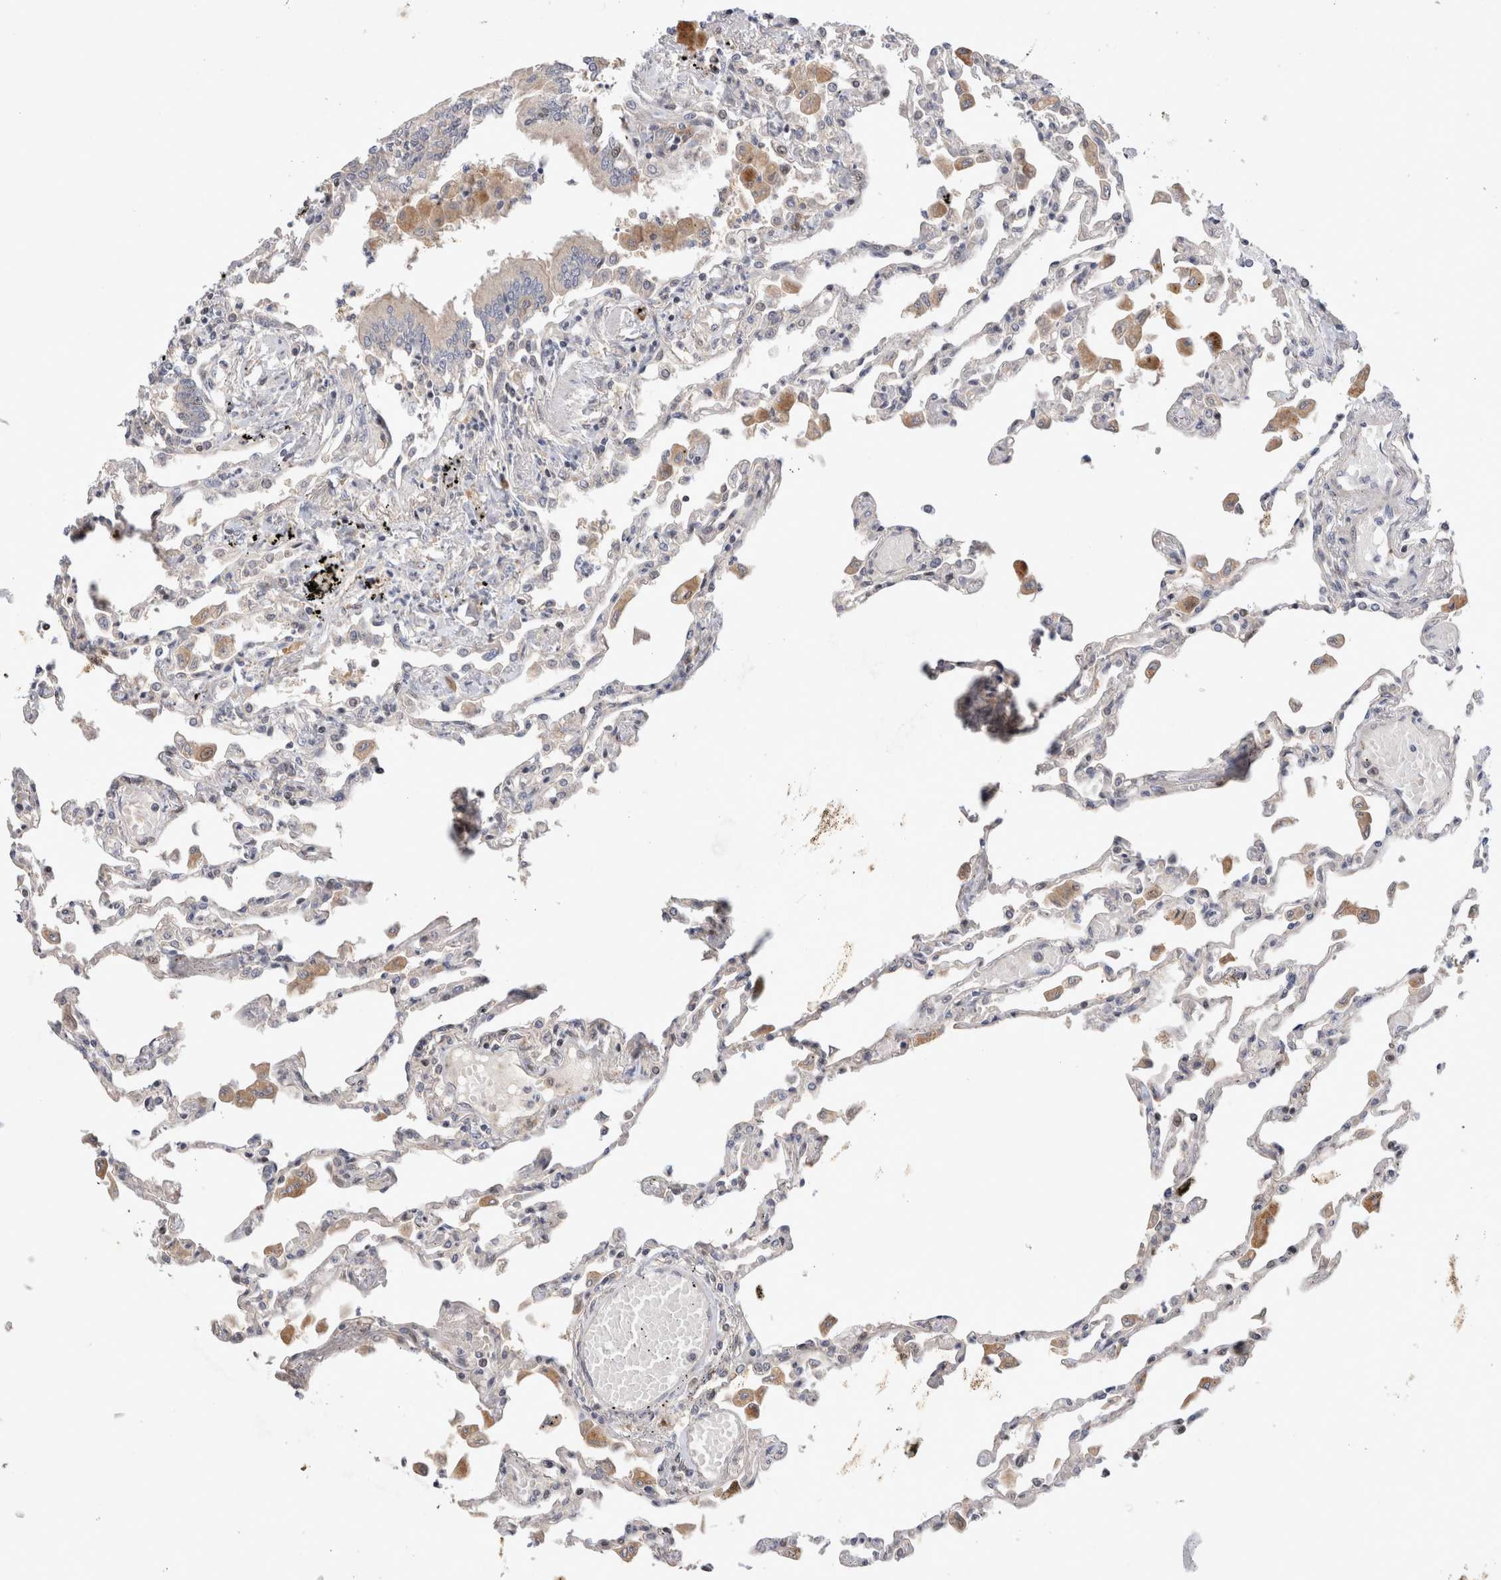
{"staining": {"intensity": "weak", "quantity": "<25%", "location": "nuclear"}, "tissue": "lung", "cell_type": "Alveolar cells", "image_type": "normal", "snomed": [{"axis": "morphology", "description": "Normal tissue, NOS"}, {"axis": "topography", "description": "Bronchus"}, {"axis": "topography", "description": "Lung"}], "caption": "Protein analysis of benign lung displays no significant expression in alveolar cells. (DAB immunohistochemistry (IHC) visualized using brightfield microscopy, high magnification).", "gene": "HTT", "patient": {"sex": "female", "age": 49}}